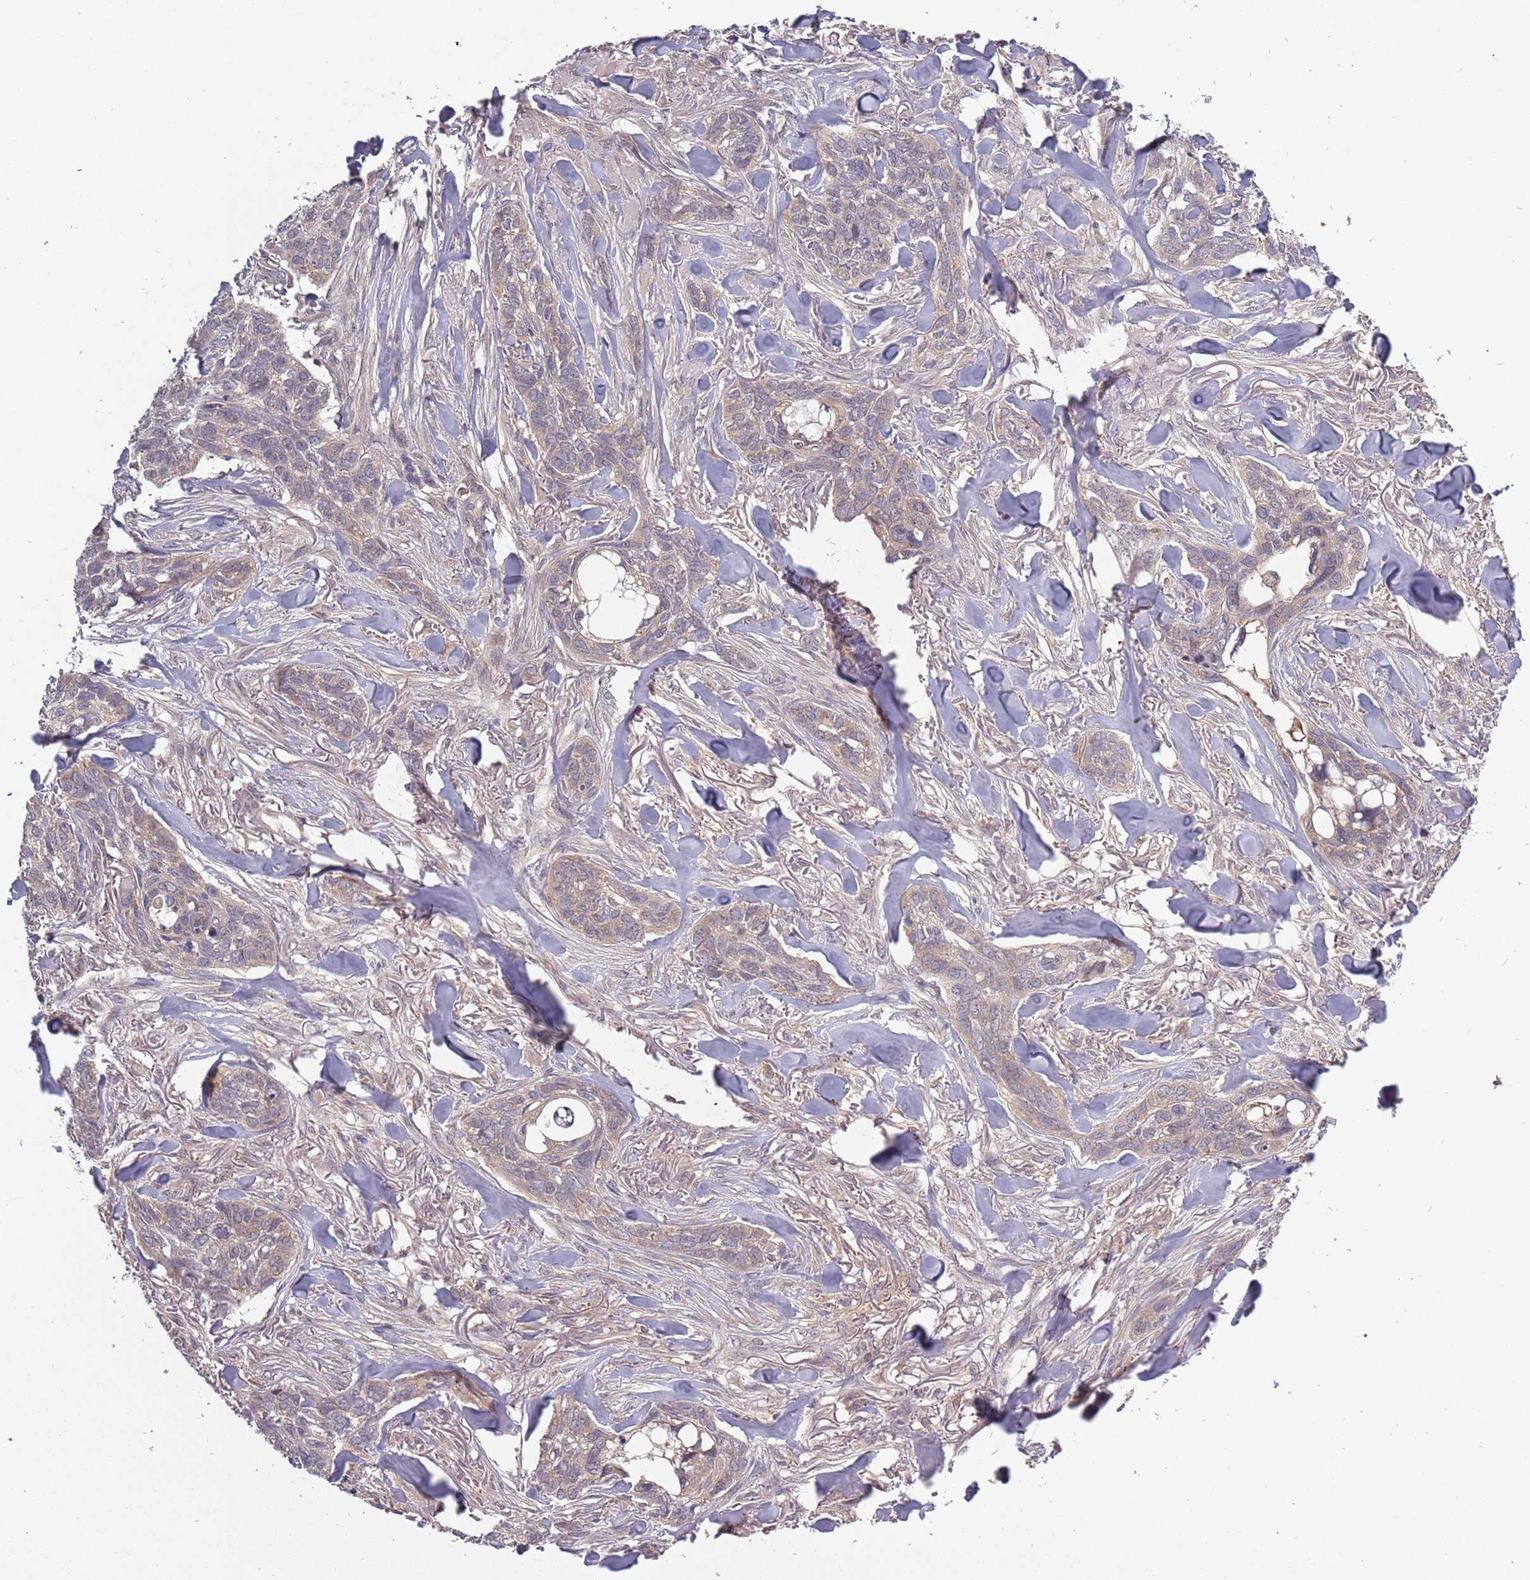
{"staining": {"intensity": "weak", "quantity": "<25%", "location": "cytoplasmic/membranous"}, "tissue": "skin cancer", "cell_type": "Tumor cells", "image_type": "cancer", "snomed": [{"axis": "morphology", "description": "Basal cell carcinoma"}, {"axis": "topography", "description": "Skin"}], "caption": "Skin basal cell carcinoma was stained to show a protein in brown. There is no significant expression in tumor cells. The staining was performed using DAB (3,3'-diaminobenzidine) to visualize the protein expression in brown, while the nuclei were stained in blue with hematoxylin (Magnification: 20x).", "gene": "USP32", "patient": {"sex": "male", "age": 86}}